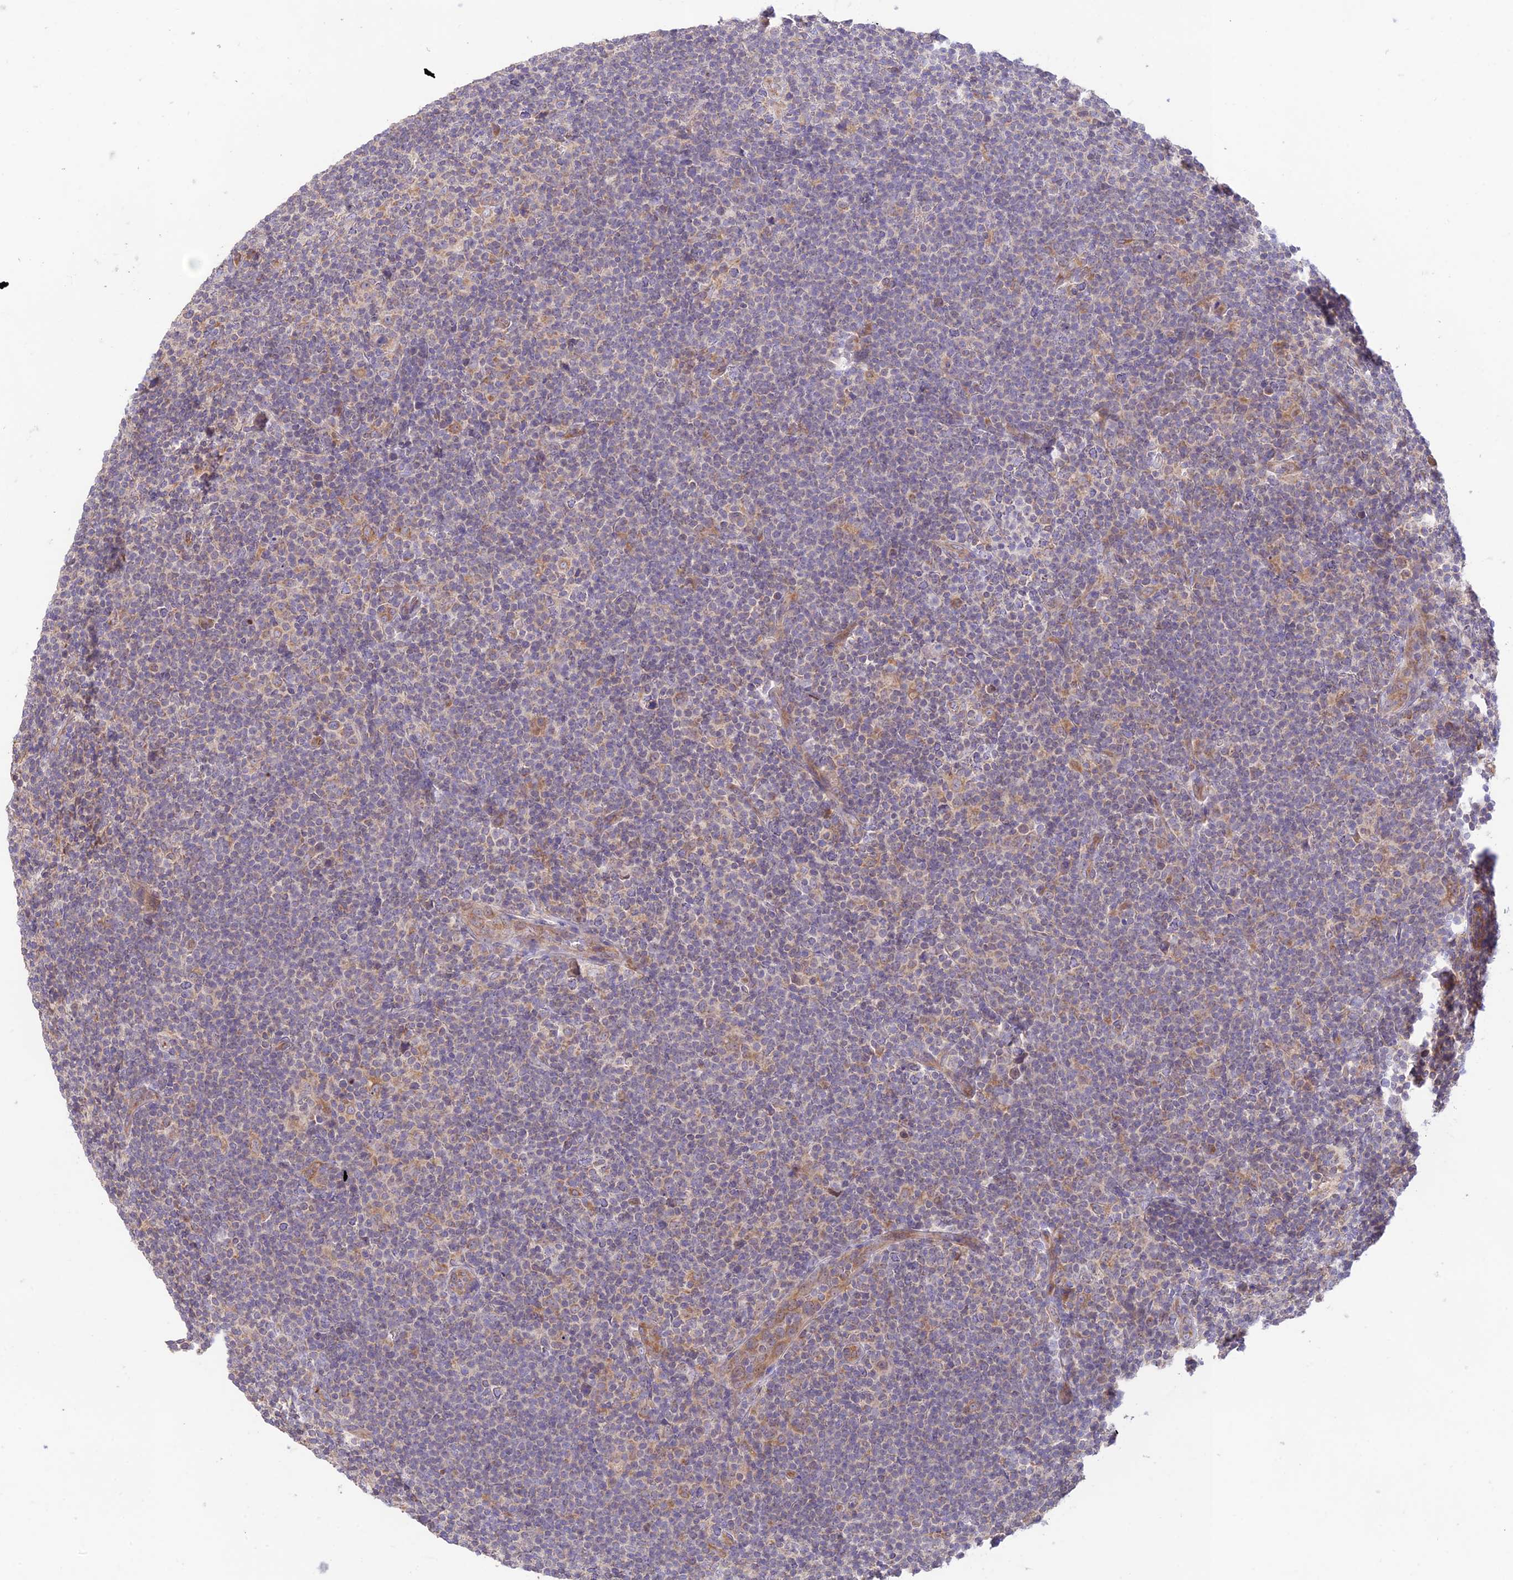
{"staining": {"intensity": "weak", "quantity": "<25%", "location": "cytoplasmic/membranous"}, "tissue": "lymphoma", "cell_type": "Tumor cells", "image_type": "cancer", "snomed": [{"axis": "morphology", "description": "Hodgkin's disease, NOS"}, {"axis": "topography", "description": "Lymph node"}], "caption": "Immunohistochemistry micrograph of neoplastic tissue: human lymphoma stained with DAB (3,3'-diaminobenzidine) reveals no significant protein positivity in tumor cells.", "gene": "TMEM259", "patient": {"sex": "female", "age": 57}}